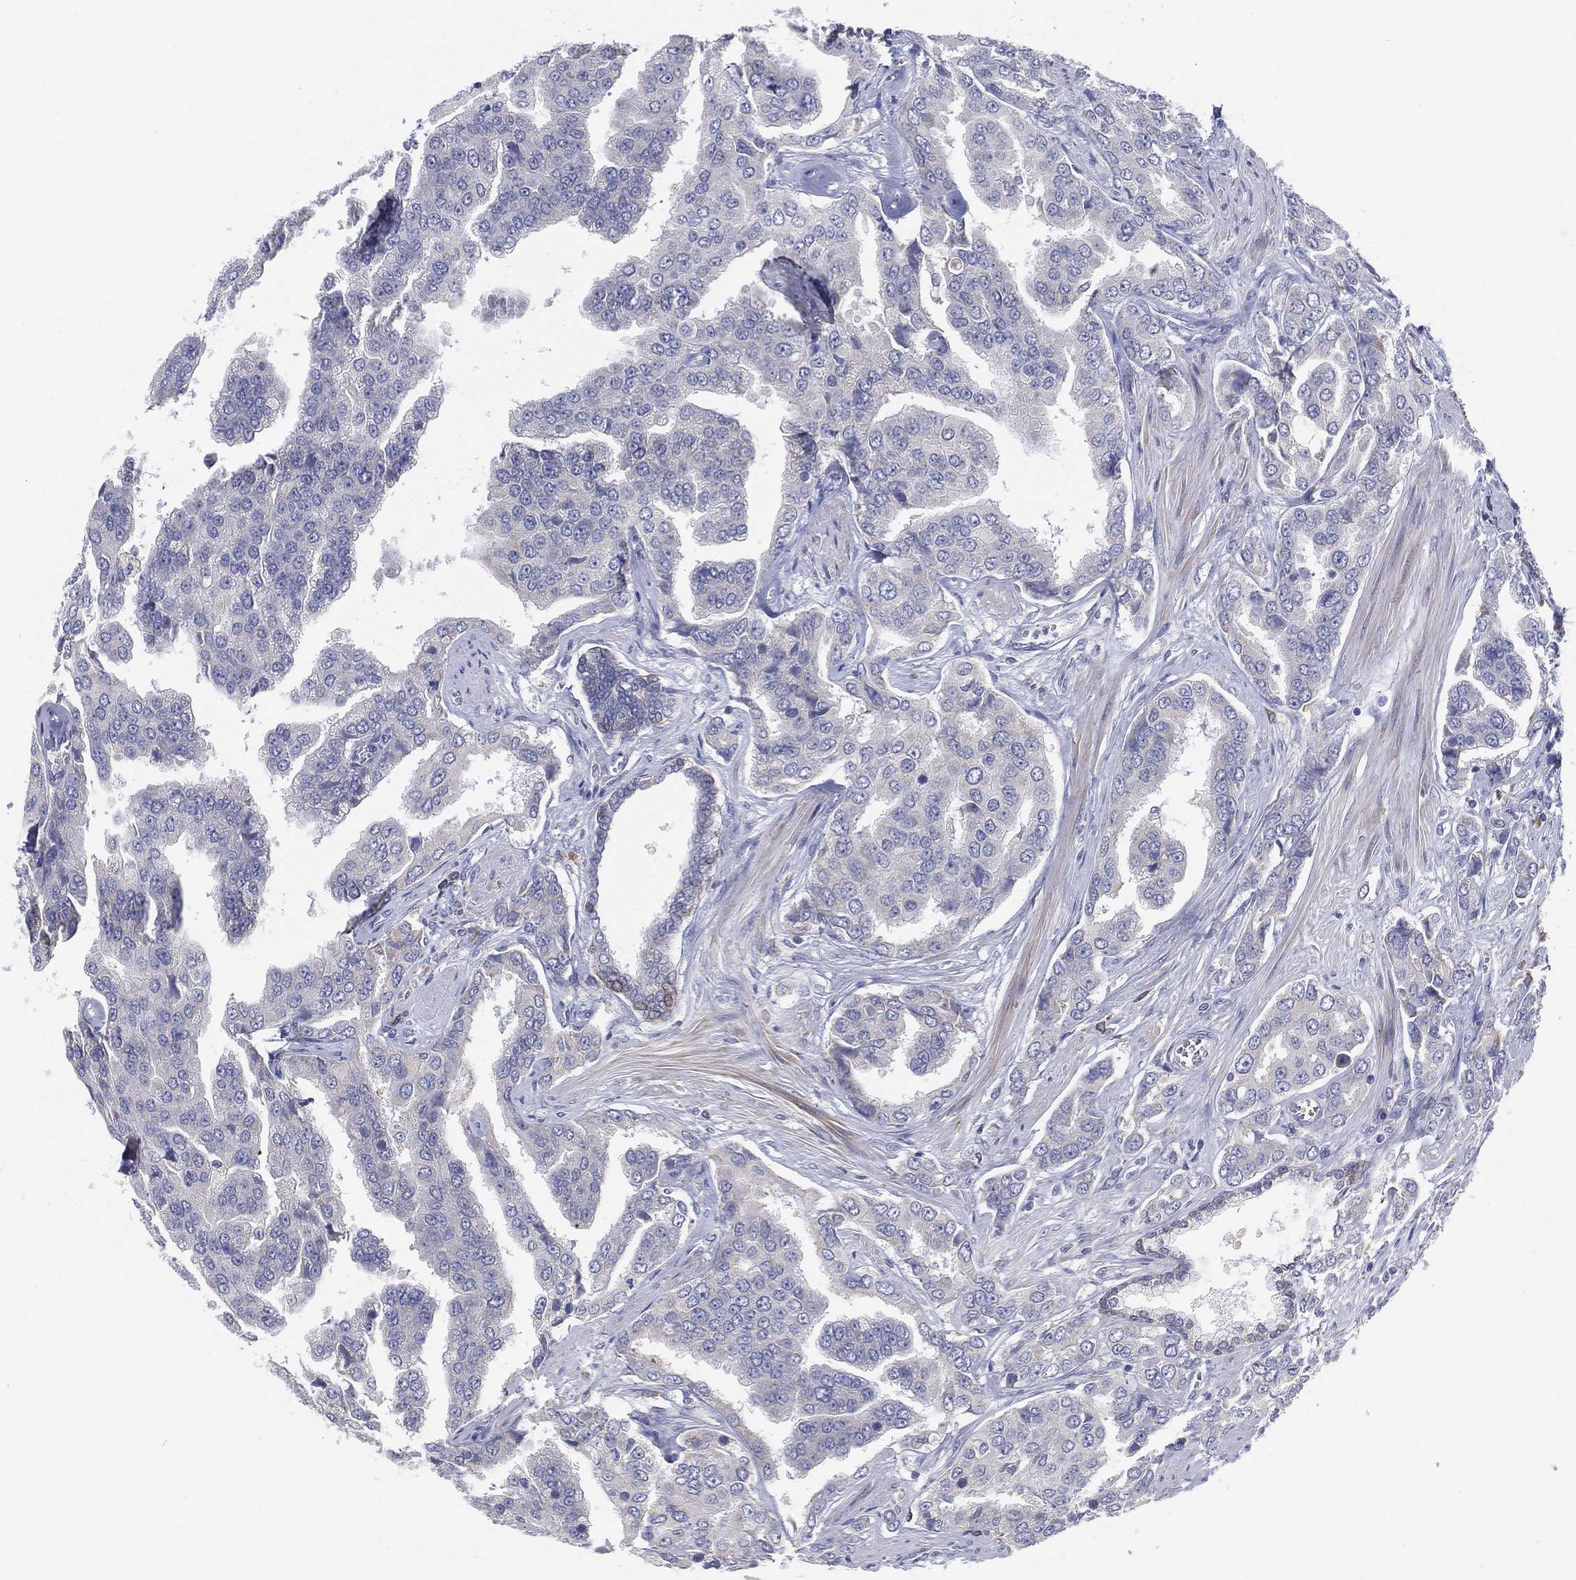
{"staining": {"intensity": "negative", "quantity": "none", "location": "none"}, "tissue": "prostate cancer", "cell_type": "Tumor cells", "image_type": "cancer", "snomed": [{"axis": "morphology", "description": "Adenocarcinoma, NOS"}, {"axis": "topography", "description": "Prostate and seminal vesicle, NOS"}, {"axis": "topography", "description": "Prostate"}], "caption": "Human prostate cancer stained for a protein using immunohistochemistry exhibits no positivity in tumor cells.", "gene": "TMEM40", "patient": {"sex": "male", "age": 69}}